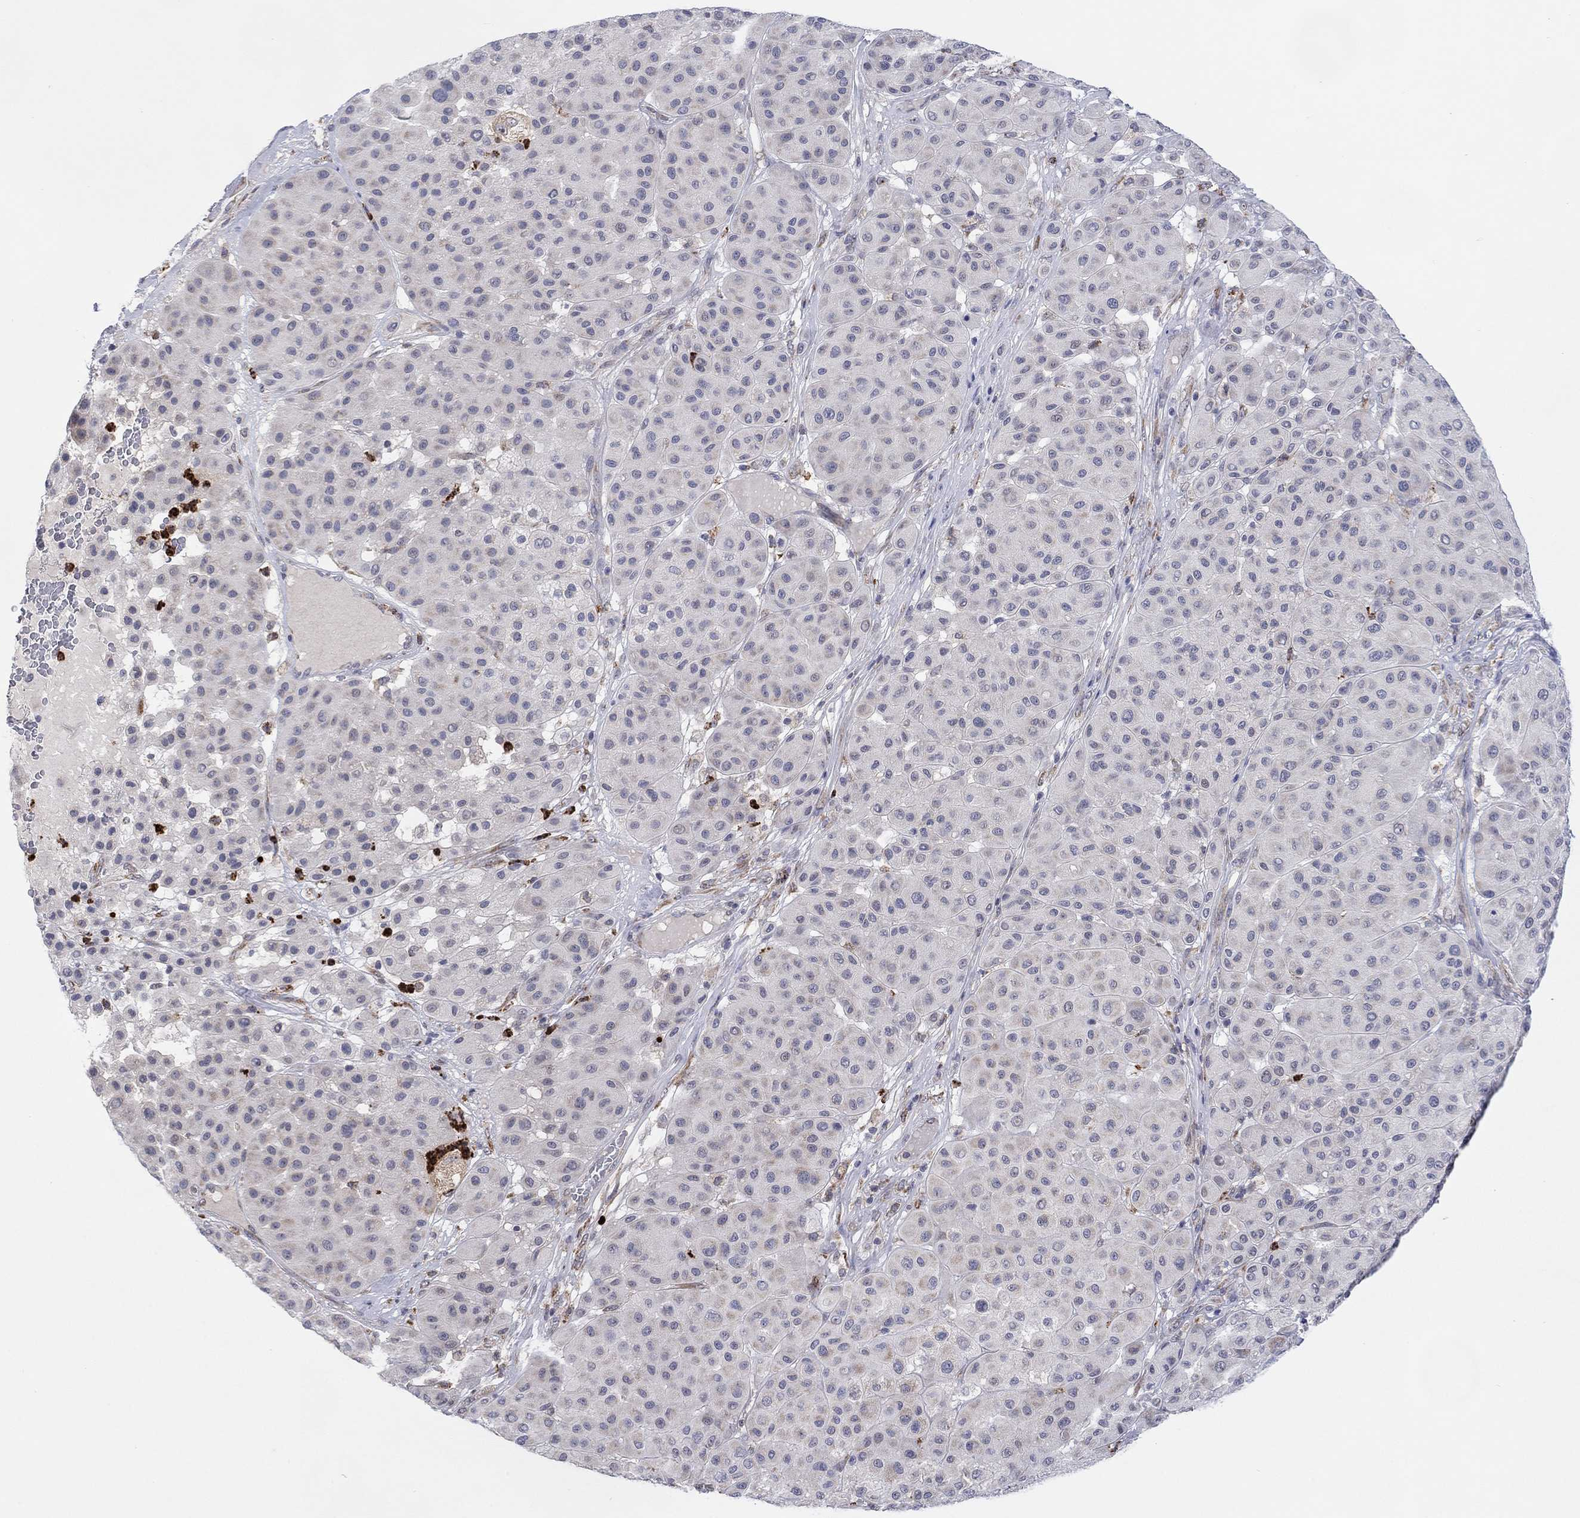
{"staining": {"intensity": "negative", "quantity": "none", "location": "none"}, "tissue": "melanoma", "cell_type": "Tumor cells", "image_type": "cancer", "snomed": [{"axis": "morphology", "description": "Malignant melanoma, Metastatic site"}, {"axis": "topography", "description": "Smooth muscle"}], "caption": "There is no significant expression in tumor cells of melanoma.", "gene": "MTRFR", "patient": {"sex": "male", "age": 41}}